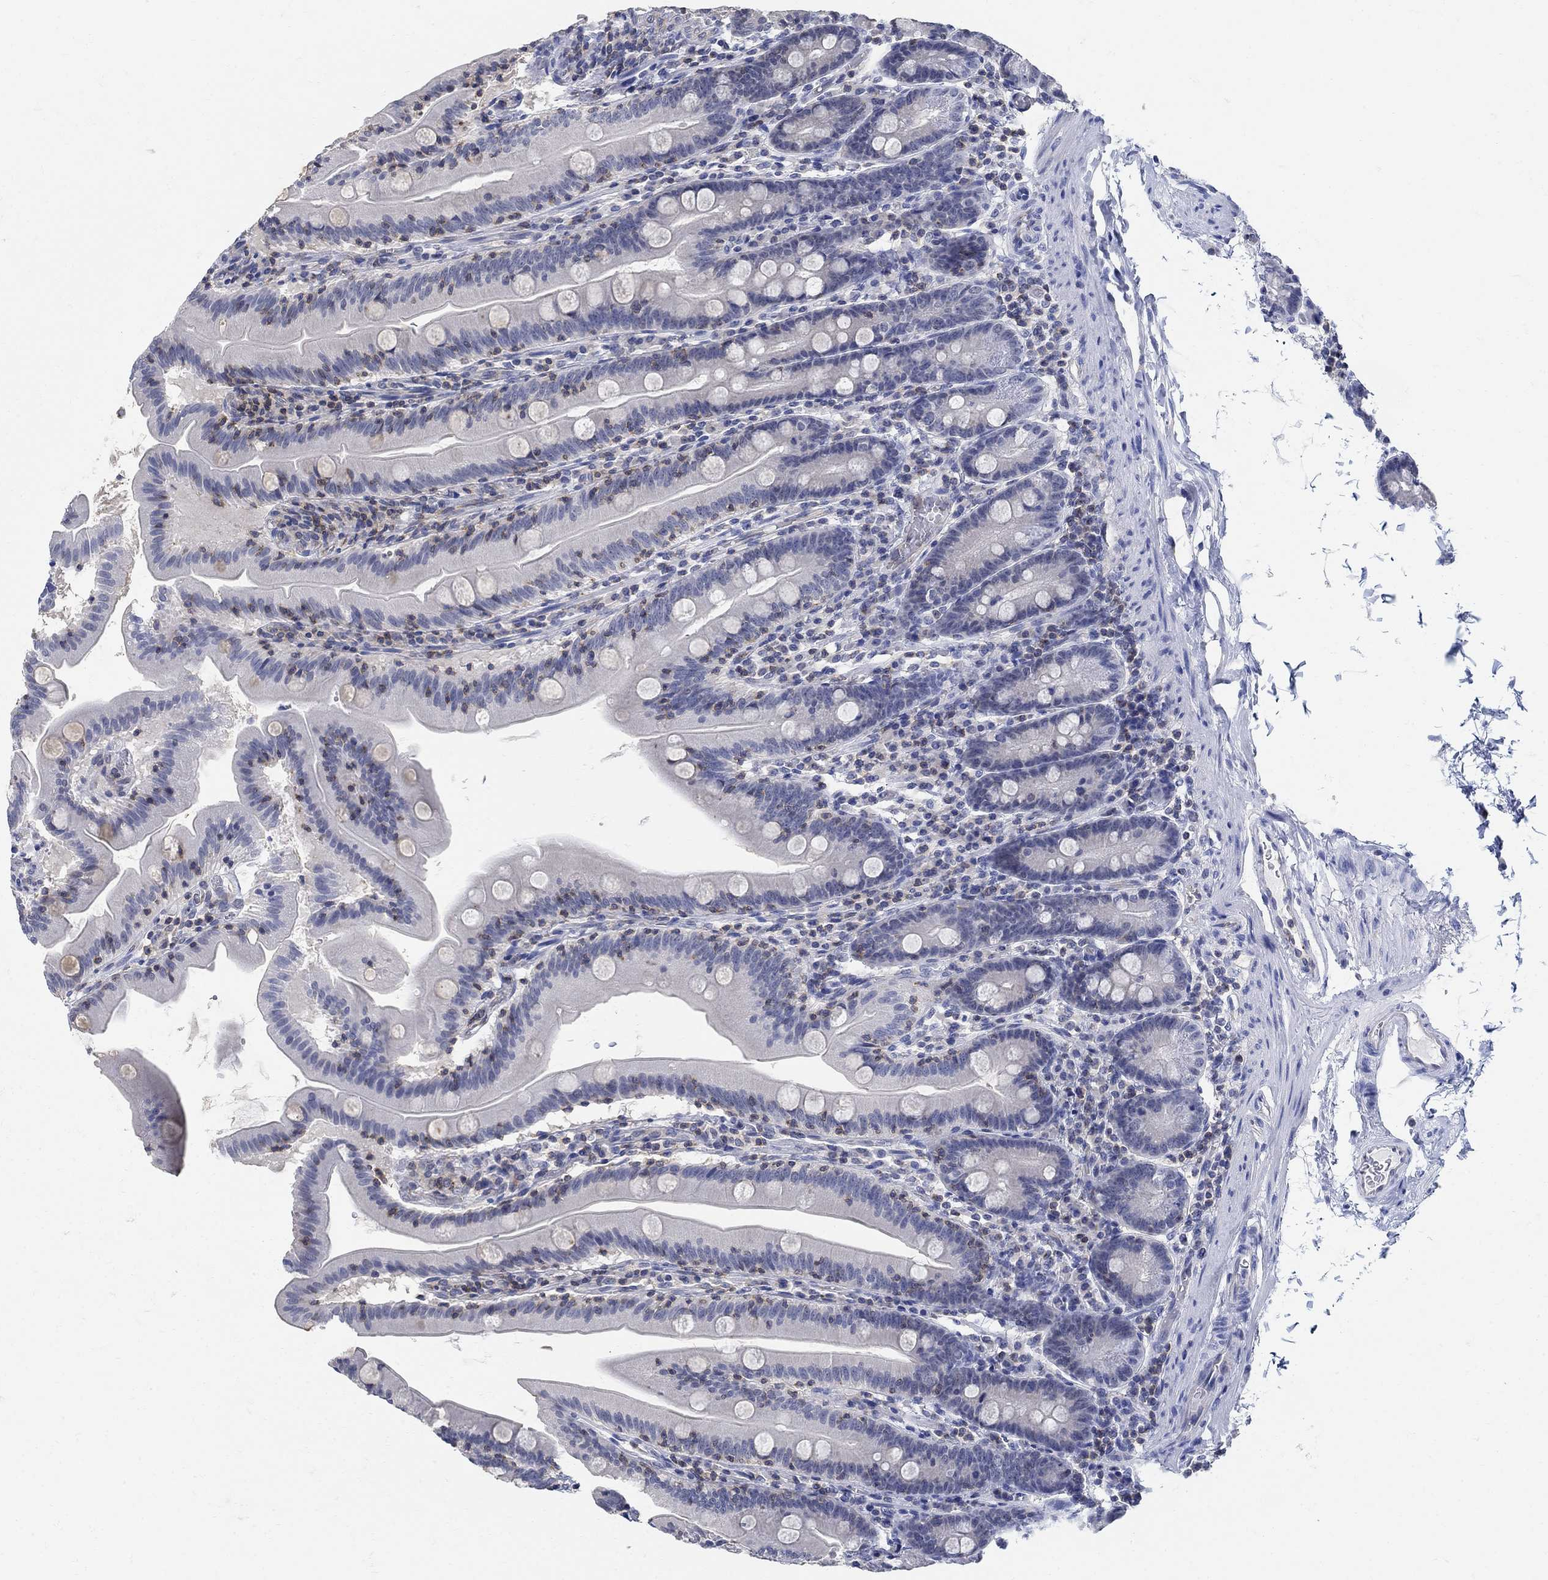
{"staining": {"intensity": "negative", "quantity": "none", "location": "none"}, "tissue": "small intestine", "cell_type": "Glandular cells", "image_type": "normal", "snomed": [{"axis": "morphology", "description": "Normal tissue, NOS"}, {"axis": "topography", "description": "Small intestine"}], "caption": "This is an immunohistochemistry (IHC) micrograph of normal small intestine. There is no staining in glandular cells.", "gene": "PHF21B", "patient": {"sex": "male", "age": 37}}